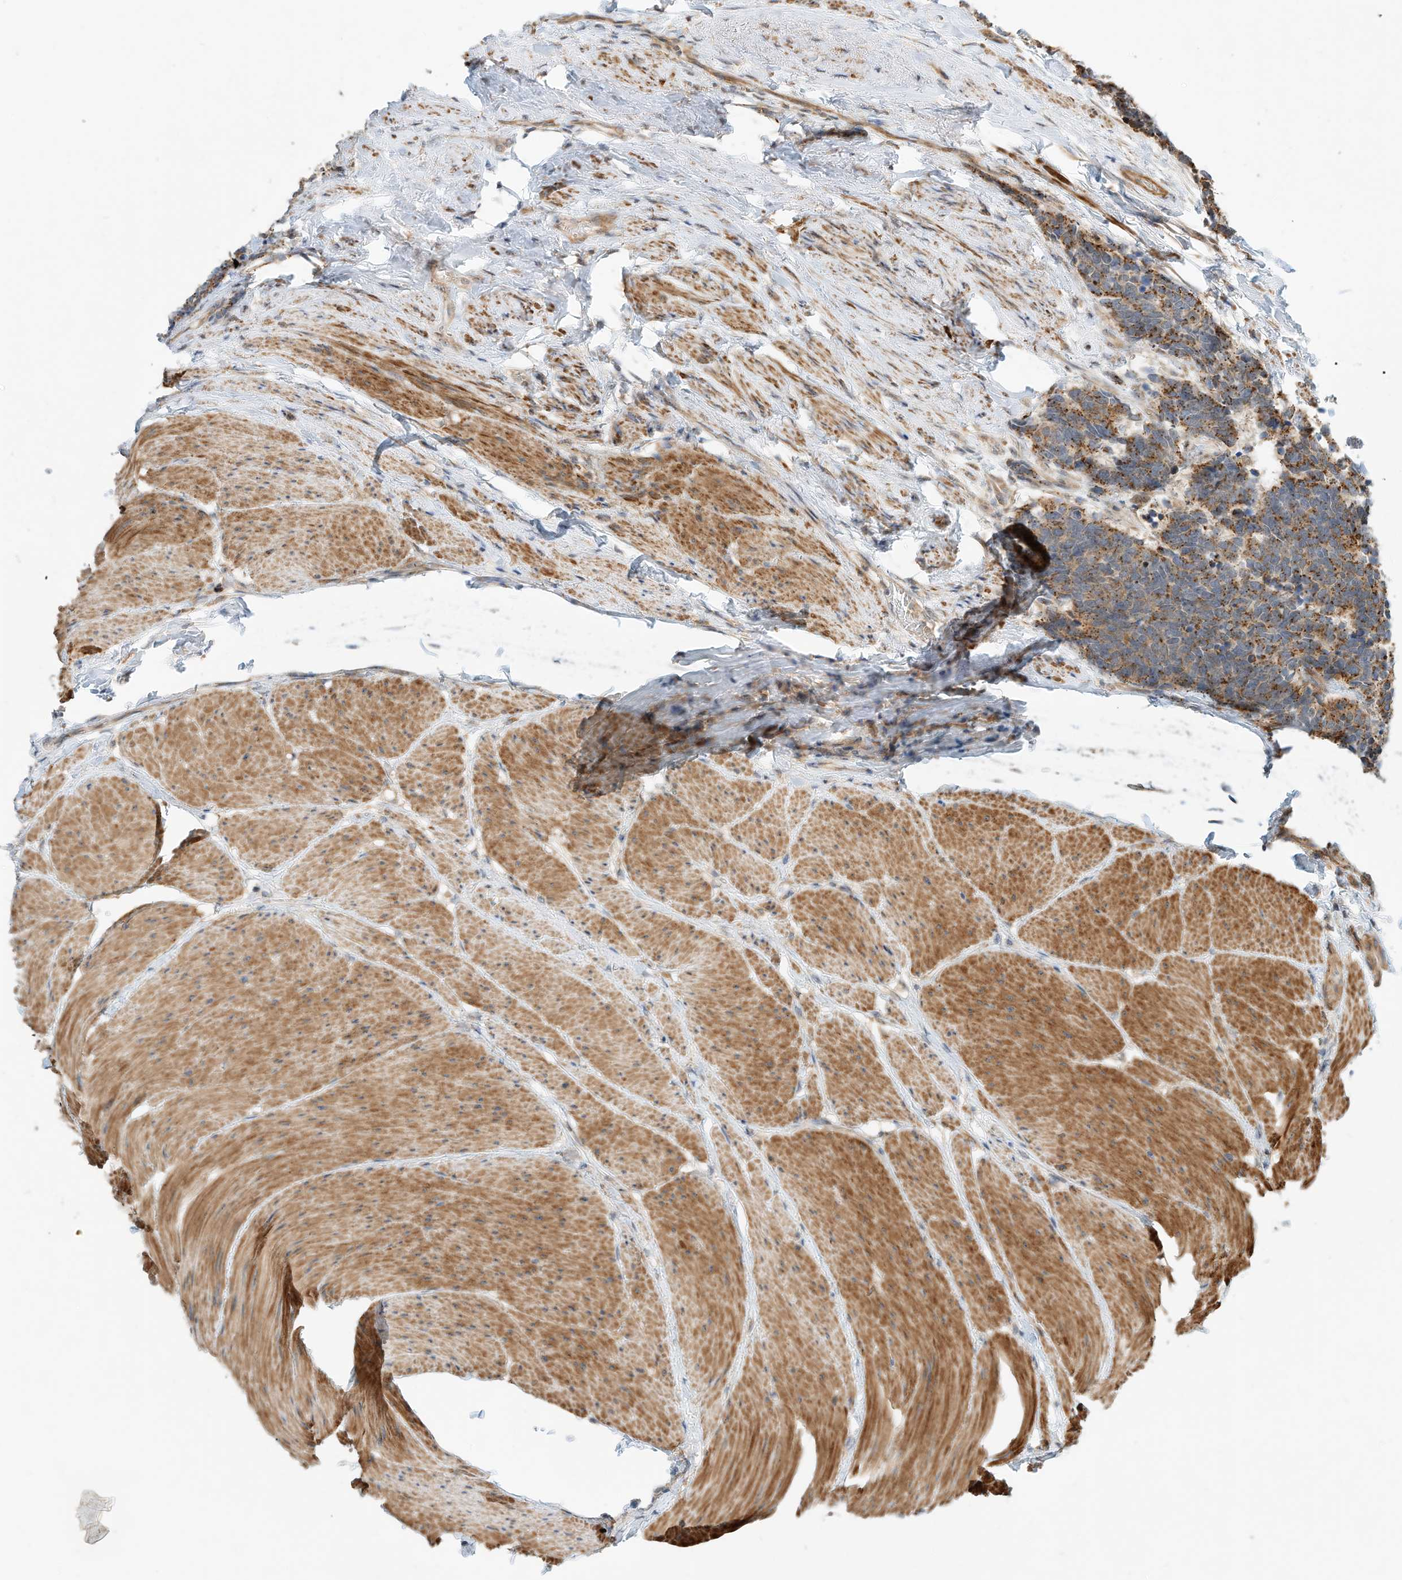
{"staining": {"intensity": "moderate", "quantity": ">75%", "location": "cytoplasmic/membranous"}, "tissue": "carcinoid", "cell_type": "Tumor cells", "image_type": "cancer", "snomed": [{"axis": "morphology", "description": "Carcinoma, NOS"}, {"axis": "morphology", "description": "Carcinoid, malignant, NOS"}, {"axis": "topography", "description": "Urinary bladder"}], "caption": "A histopathology image of human carcinoma stained for a protein demonstrates moderate cytoplasmic/membranous brown staining in tumor cells. (DAB (3,3'-diaminobenzidine) IHC, brown staining for protein, blue staining for nuclei).", "gene": "CPAMD8", "patient": {"sex": "male", "age": 57}}